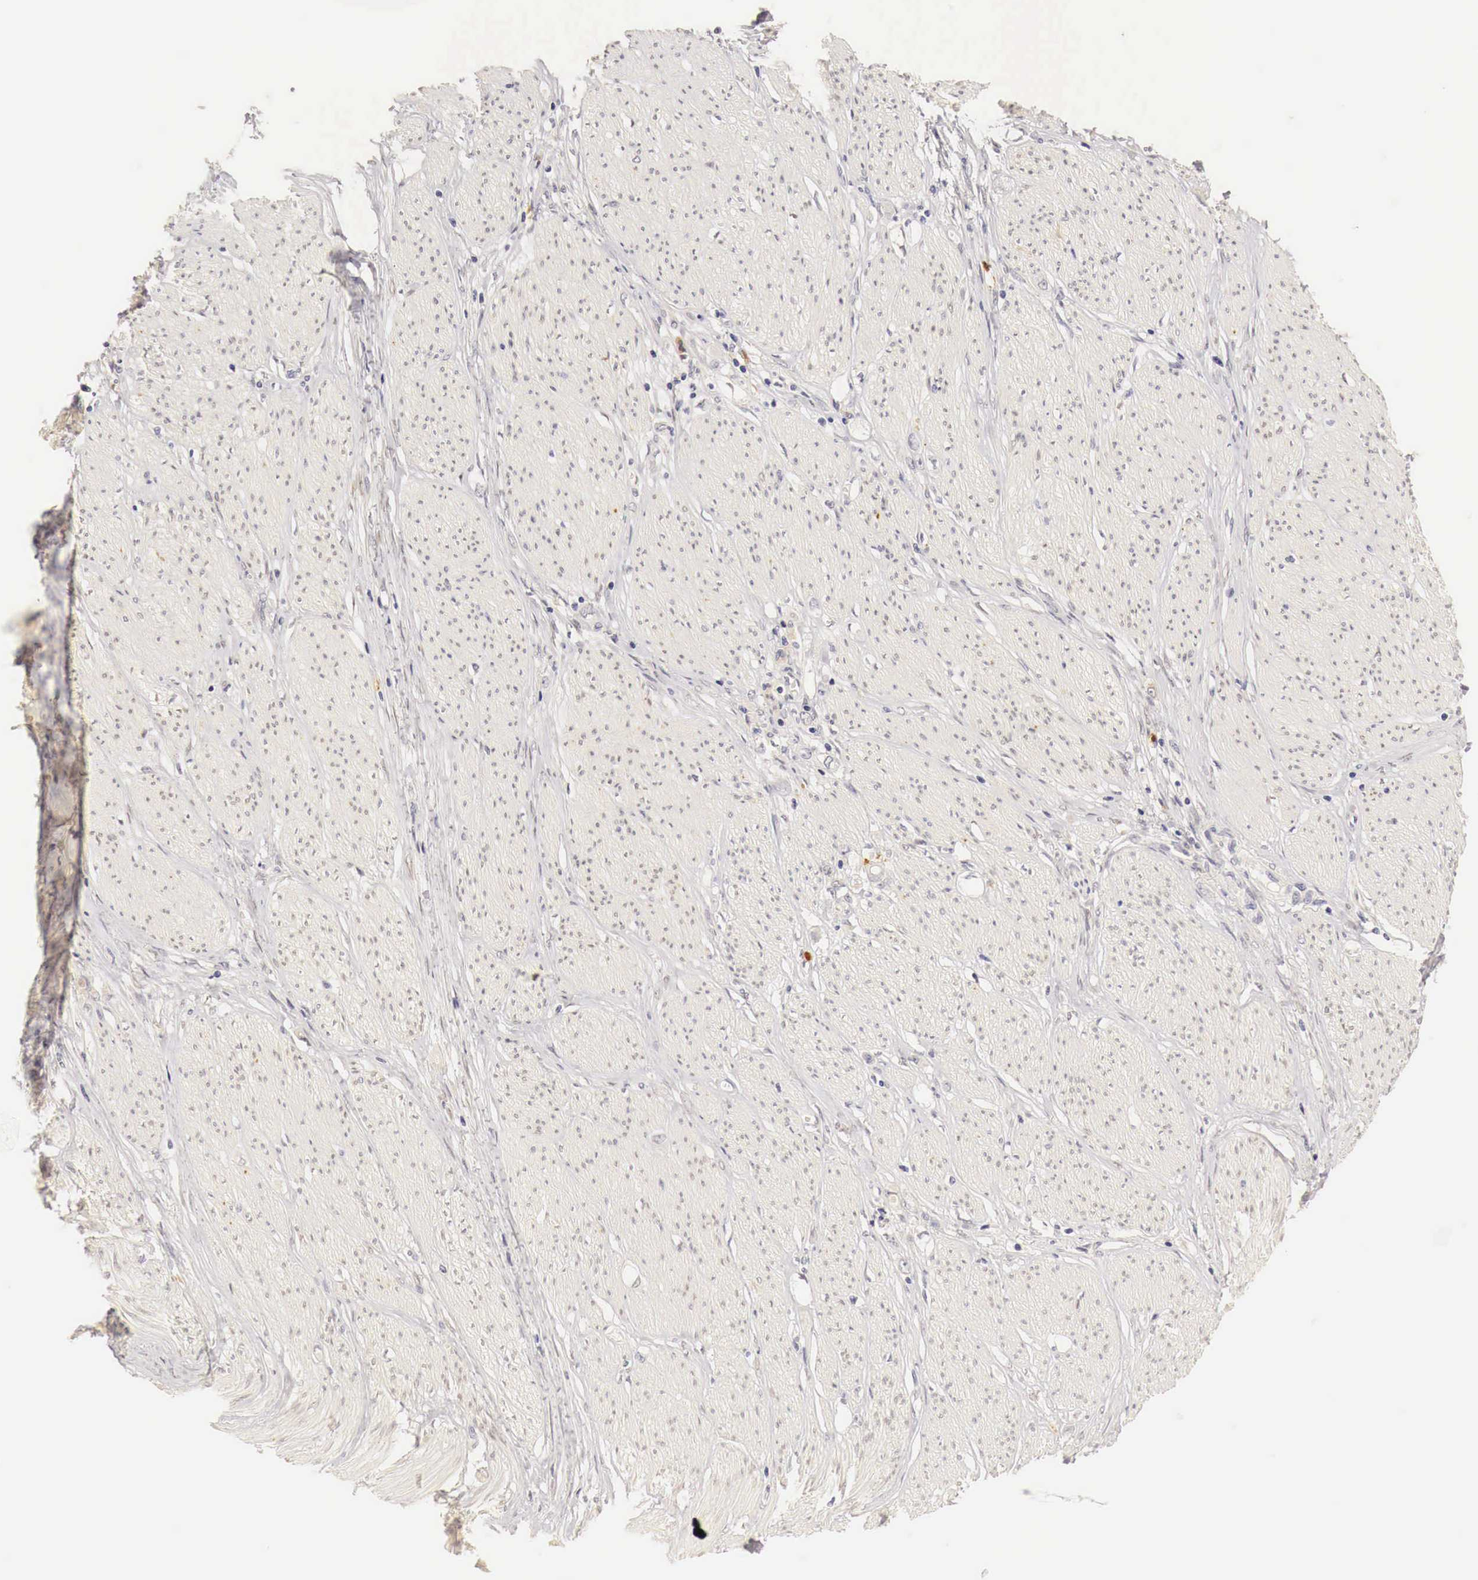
{"staining": {"intensity": "negative", "quantity": "none", "location": "none"}, "tissue": "stomach cancer", "cell_type": "Tumor cells", "image_type": "cancer", "snomed": [{"axis": "morphology", "description": "Adenocarcinoma, NOS"}, {"axis": "topography", "description": "Stomach"}], "caption": "Micrograph shows no protein positivity in tumor cells of stomach cancer tissue. The staining is performed using DAB (3,3'-diaminobenzidine) brown chromogen with nuclei counter-stained in using hematoxylin.", "gene": "CASP3", "patient": {"sex": "male", "age": 72}}